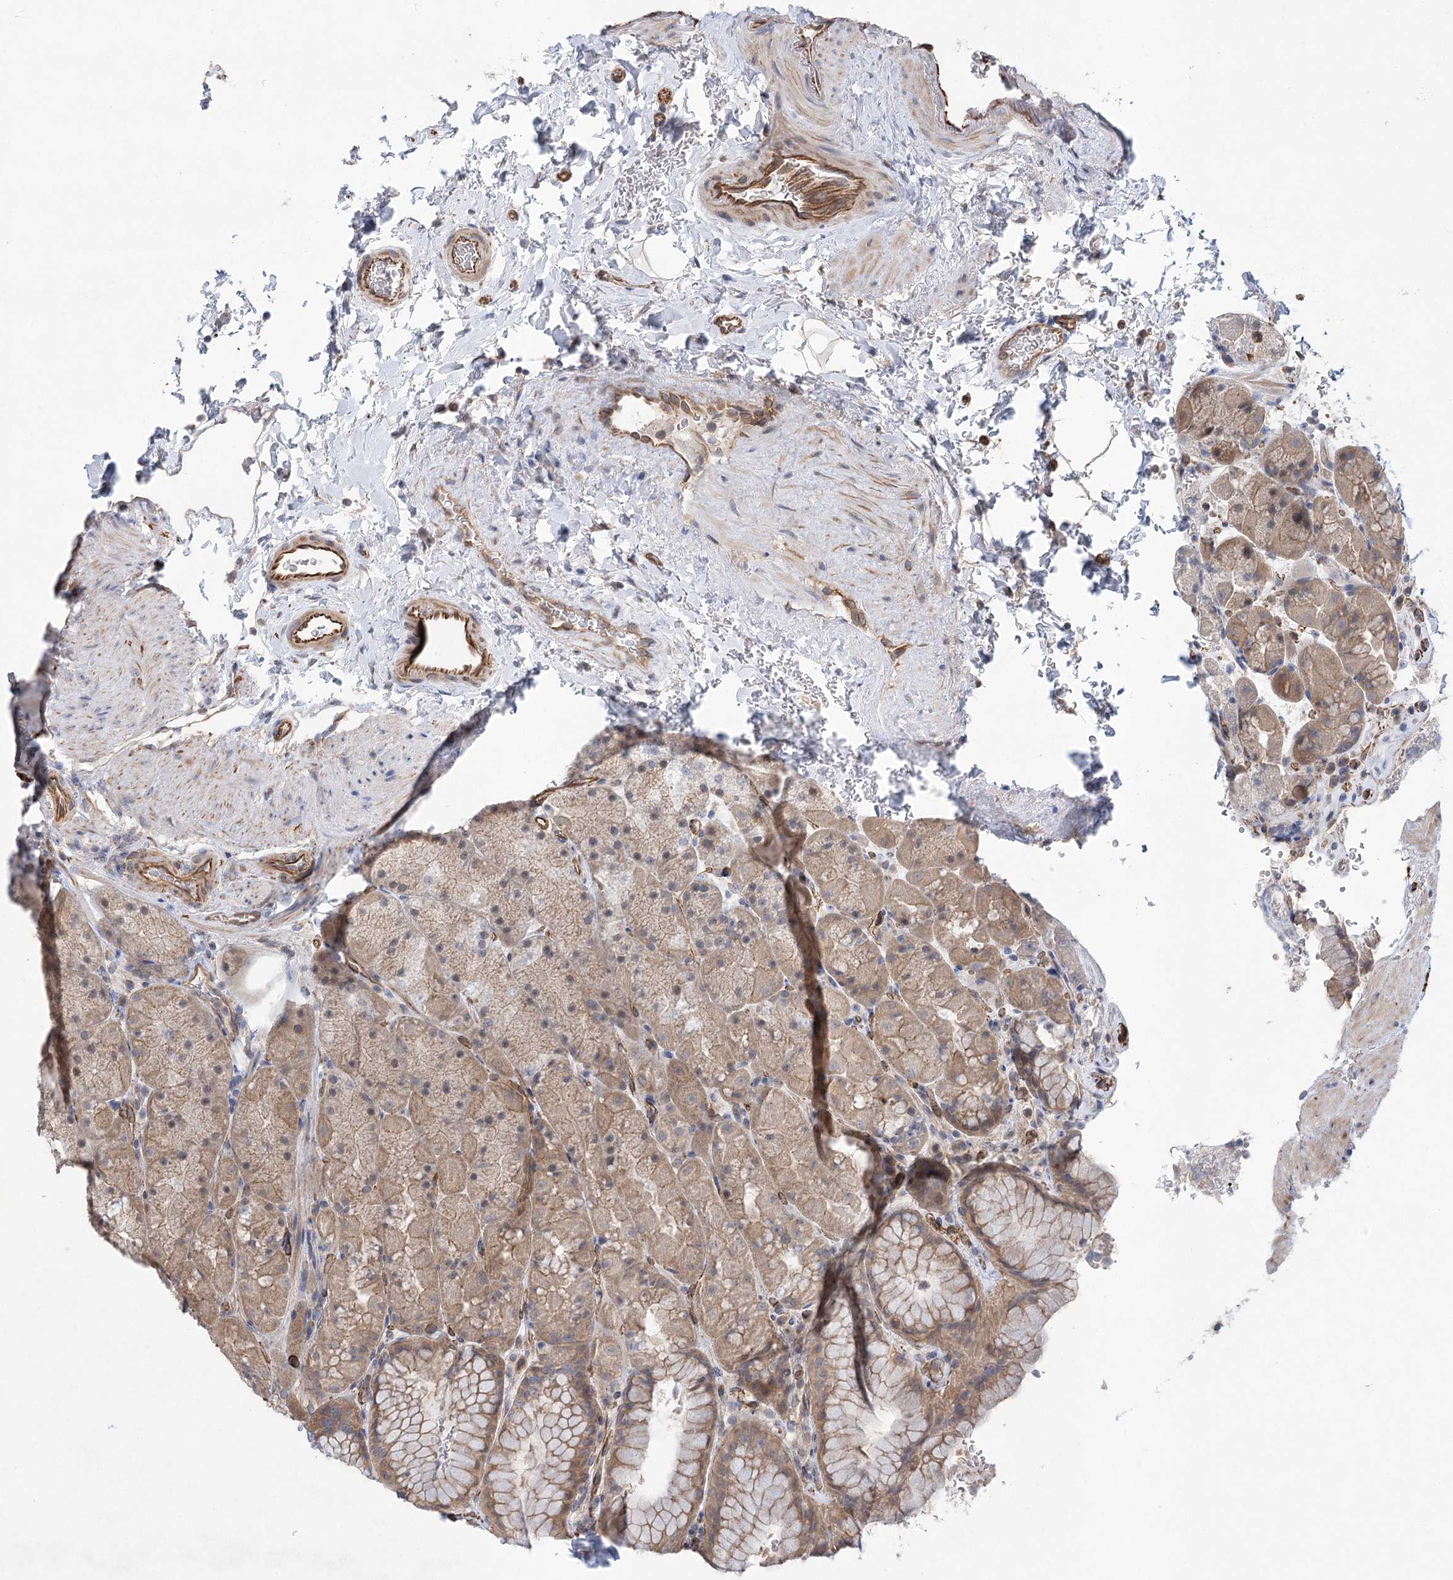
{"staining": {"intensity": "moderate", "quantity": ">75%", "location": "cytoplasmic/membranous"}, "tissue": "stomach", "cell_type": "Glandular cells", "image_type": "normal", "snomed": [{"axis": "morphology", "description": "Normal tissue, NOS"}, {"axis": "topography", "description": "Stomach, upper"}, {"axis": "topography", "description": "Stomach, lower"}], "caption": "Human stomach stained for a protein (brown) demonstrates moderate cytoplasmic/membranous positive expression in about >75% of glandular cells.", "gene": "RWDD4", "patient": {"sex": "male", "age": 67}}